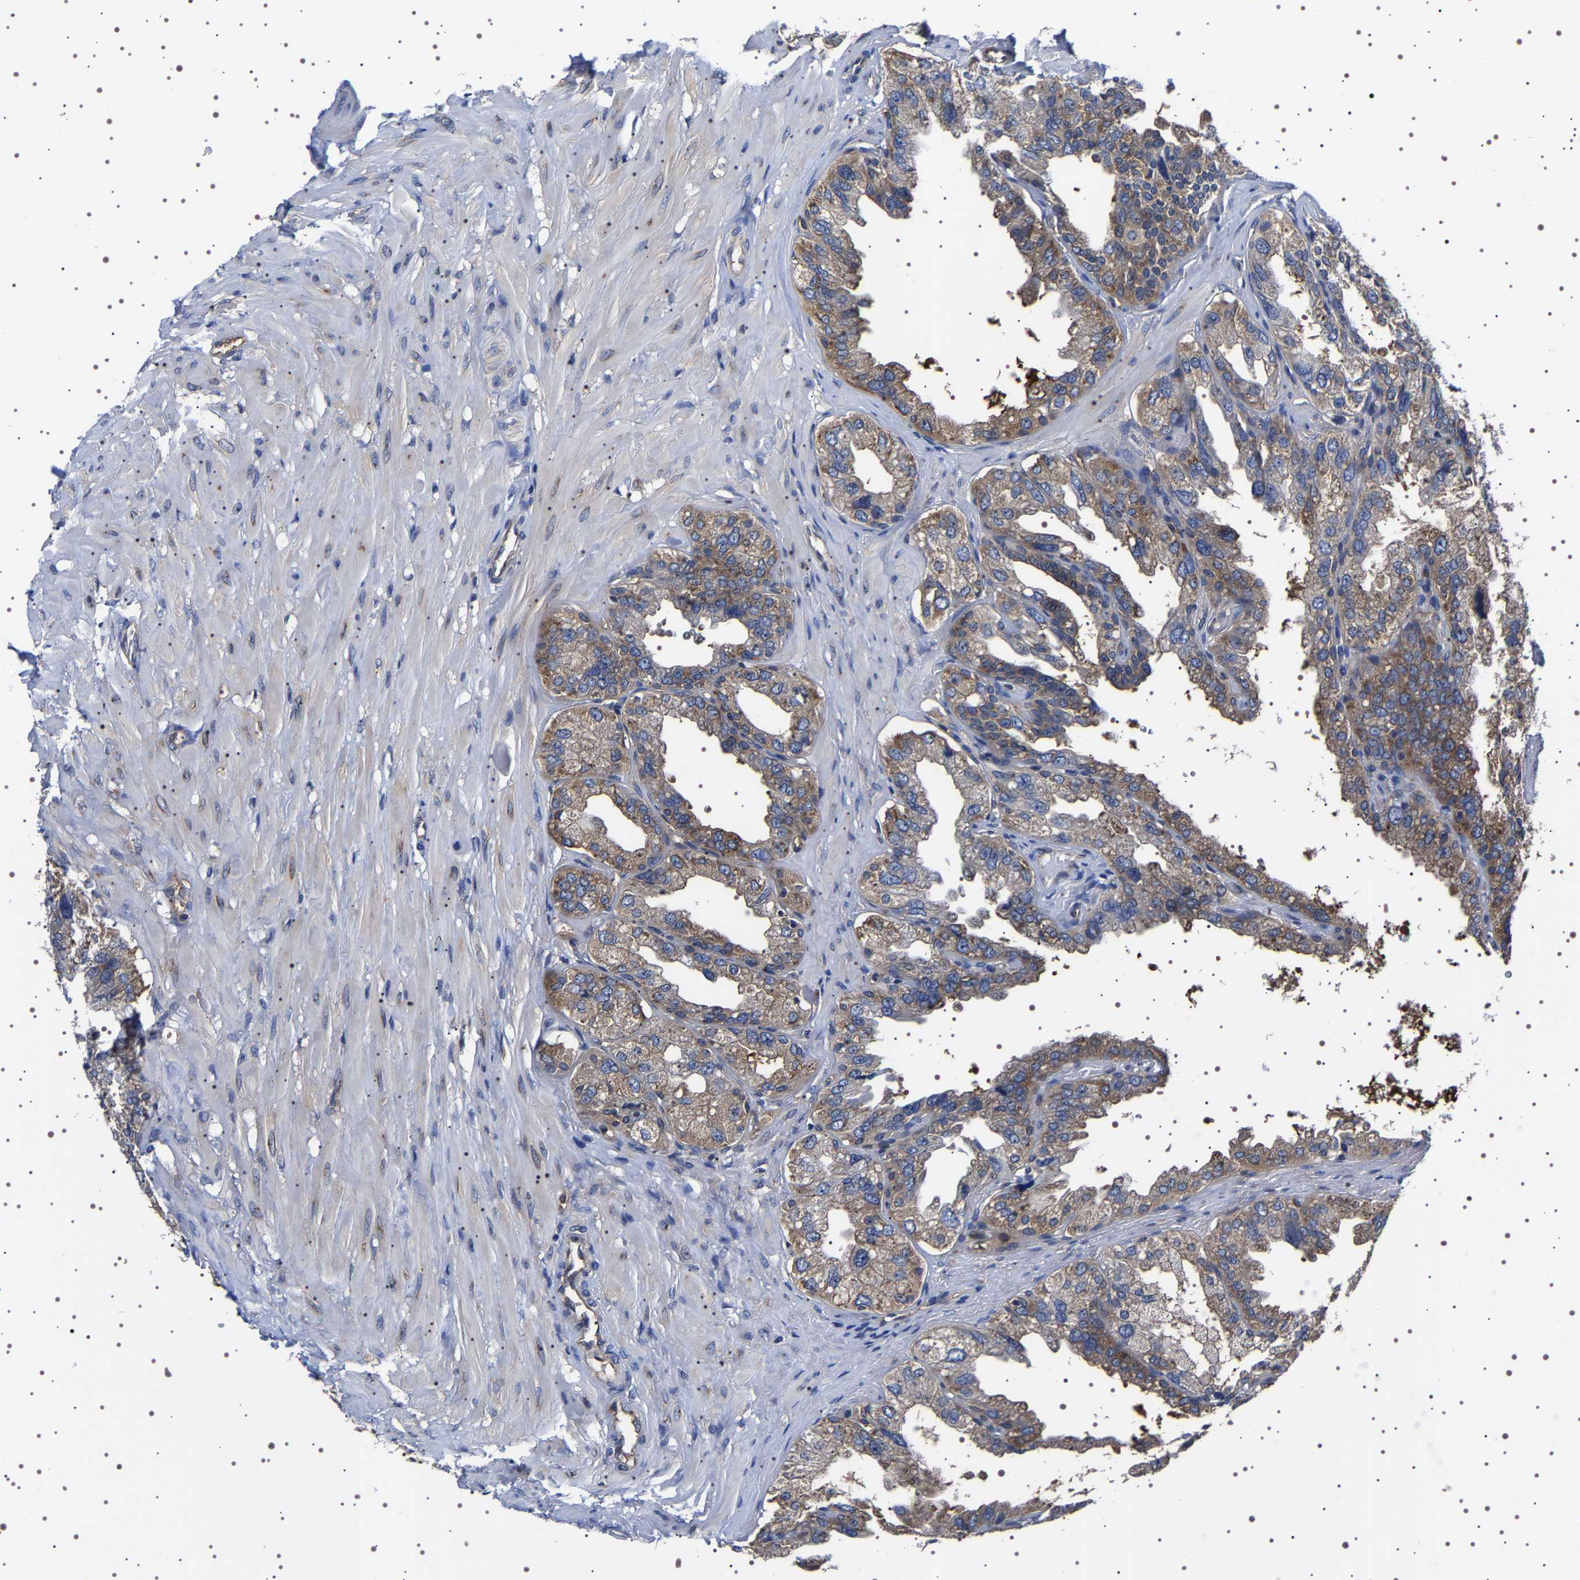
{"staining": {"intensity": "weak", "quantity": "25%-75%", "location": "cytoplasmic/membranous"}, "tissue": "seminal vesicle", "cell_type": "Glandular cells", "image_type": "normal", "snomed": [{"axis": "morphology", "description": "Normal tissue, NOS"}, {"axis": "topography", "description": "Seminal veicle"}], "caption": "Weak cytoplasmic/membranous staining is seen in about 25%-75% of glandular cells in normal seminal vesicle.", "gene": "DARS1", "patient": {"sex": "male", "age": 68}}